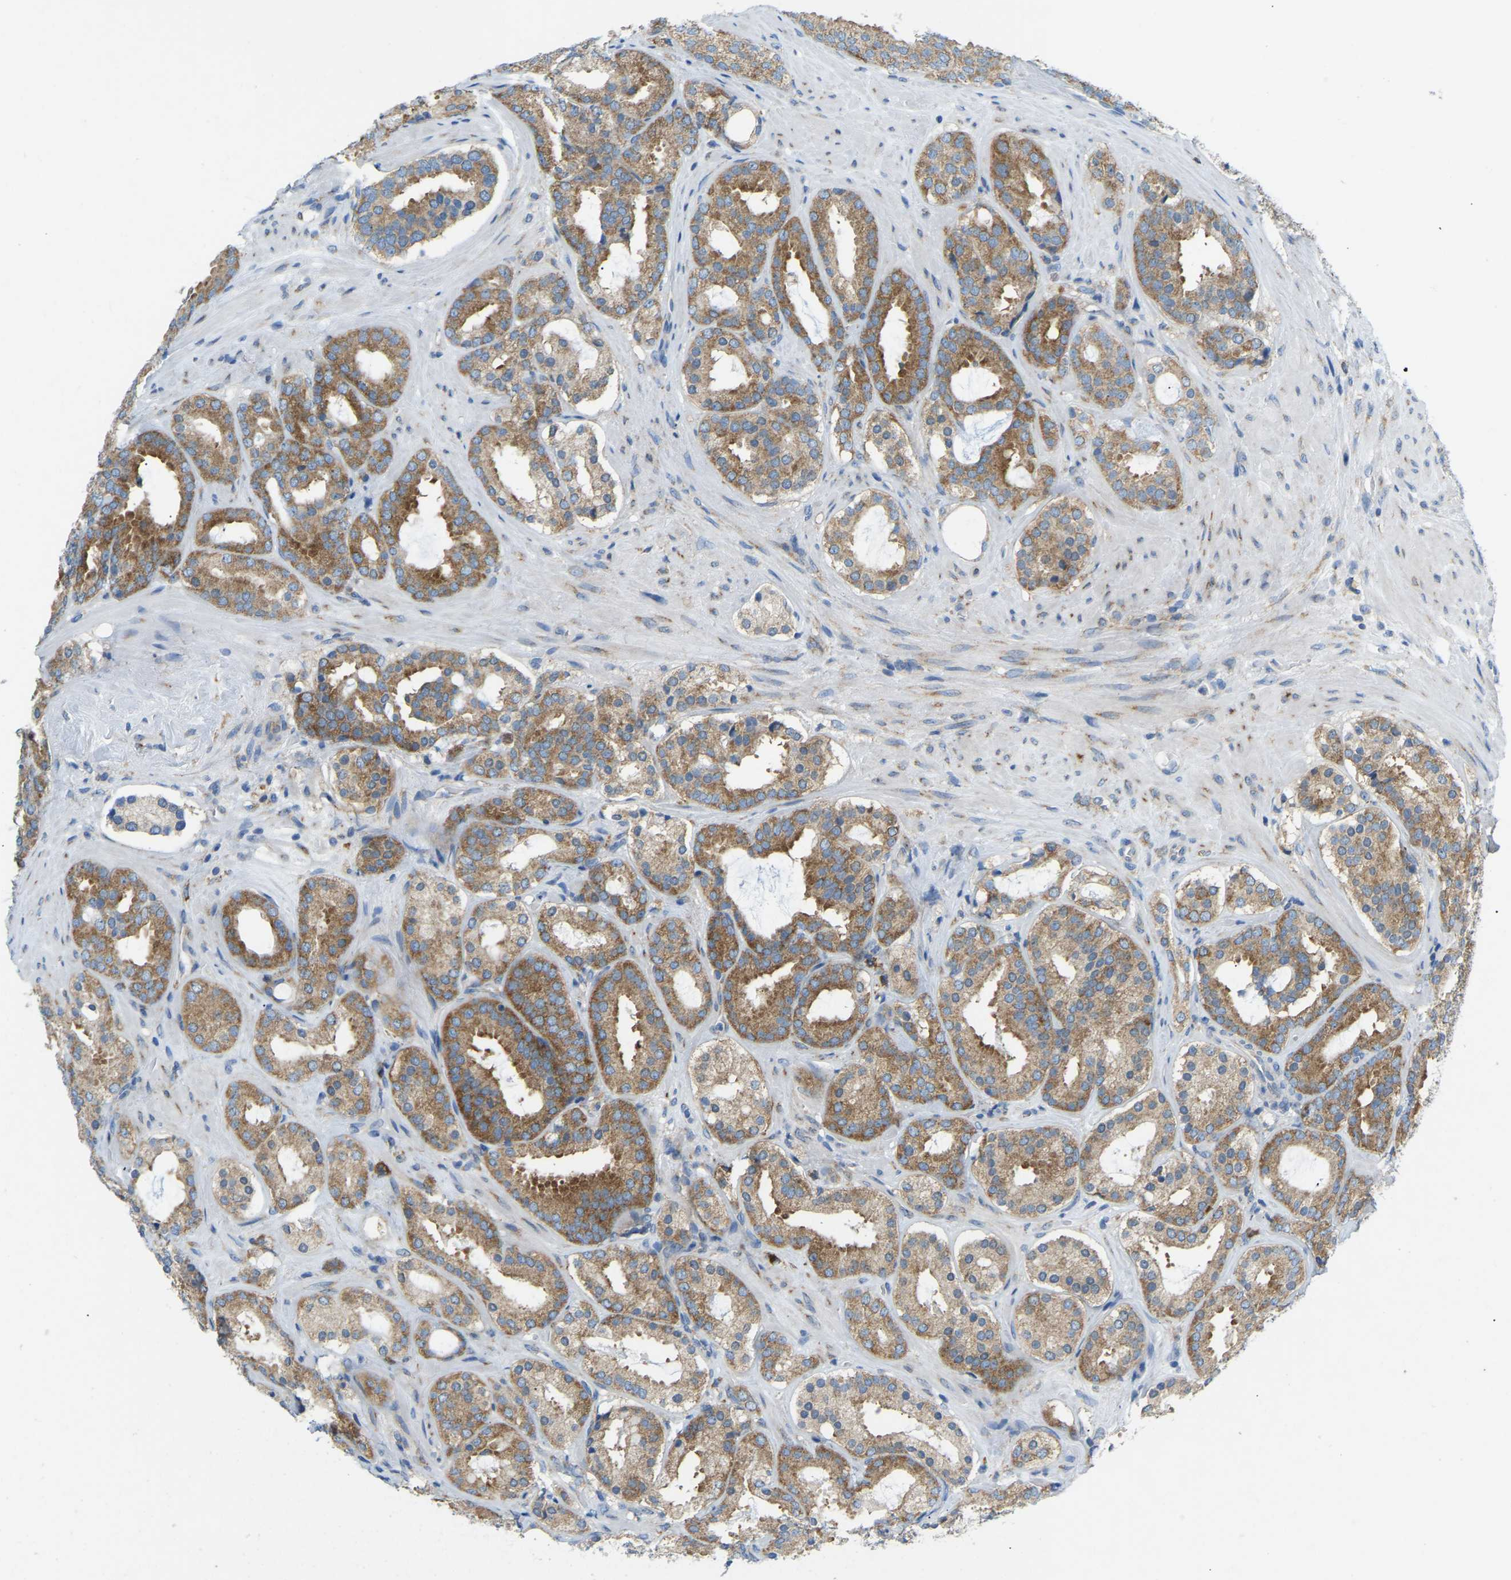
{"staining": {"intensity": "moderate", "quantity": ">75%", "location": "cytoplasmic/membranous"}, "tissue": "prostate cancer", "cell_type": "Tumor cells", "image_type": "cancer", "snomed": [{"axis": "morphology", "description": "Adenocarcinoma, Low grade"}, {"axis": "topography", "description": "Prostate"}], "caption": "Protein staining displays moderate cytoplasmic/membranous staining in about >75% of tumor cells in low-grade adenocarcinoma (prostate).", "gene": "SND1", "patient": {"sex": "male", "age": 69}}